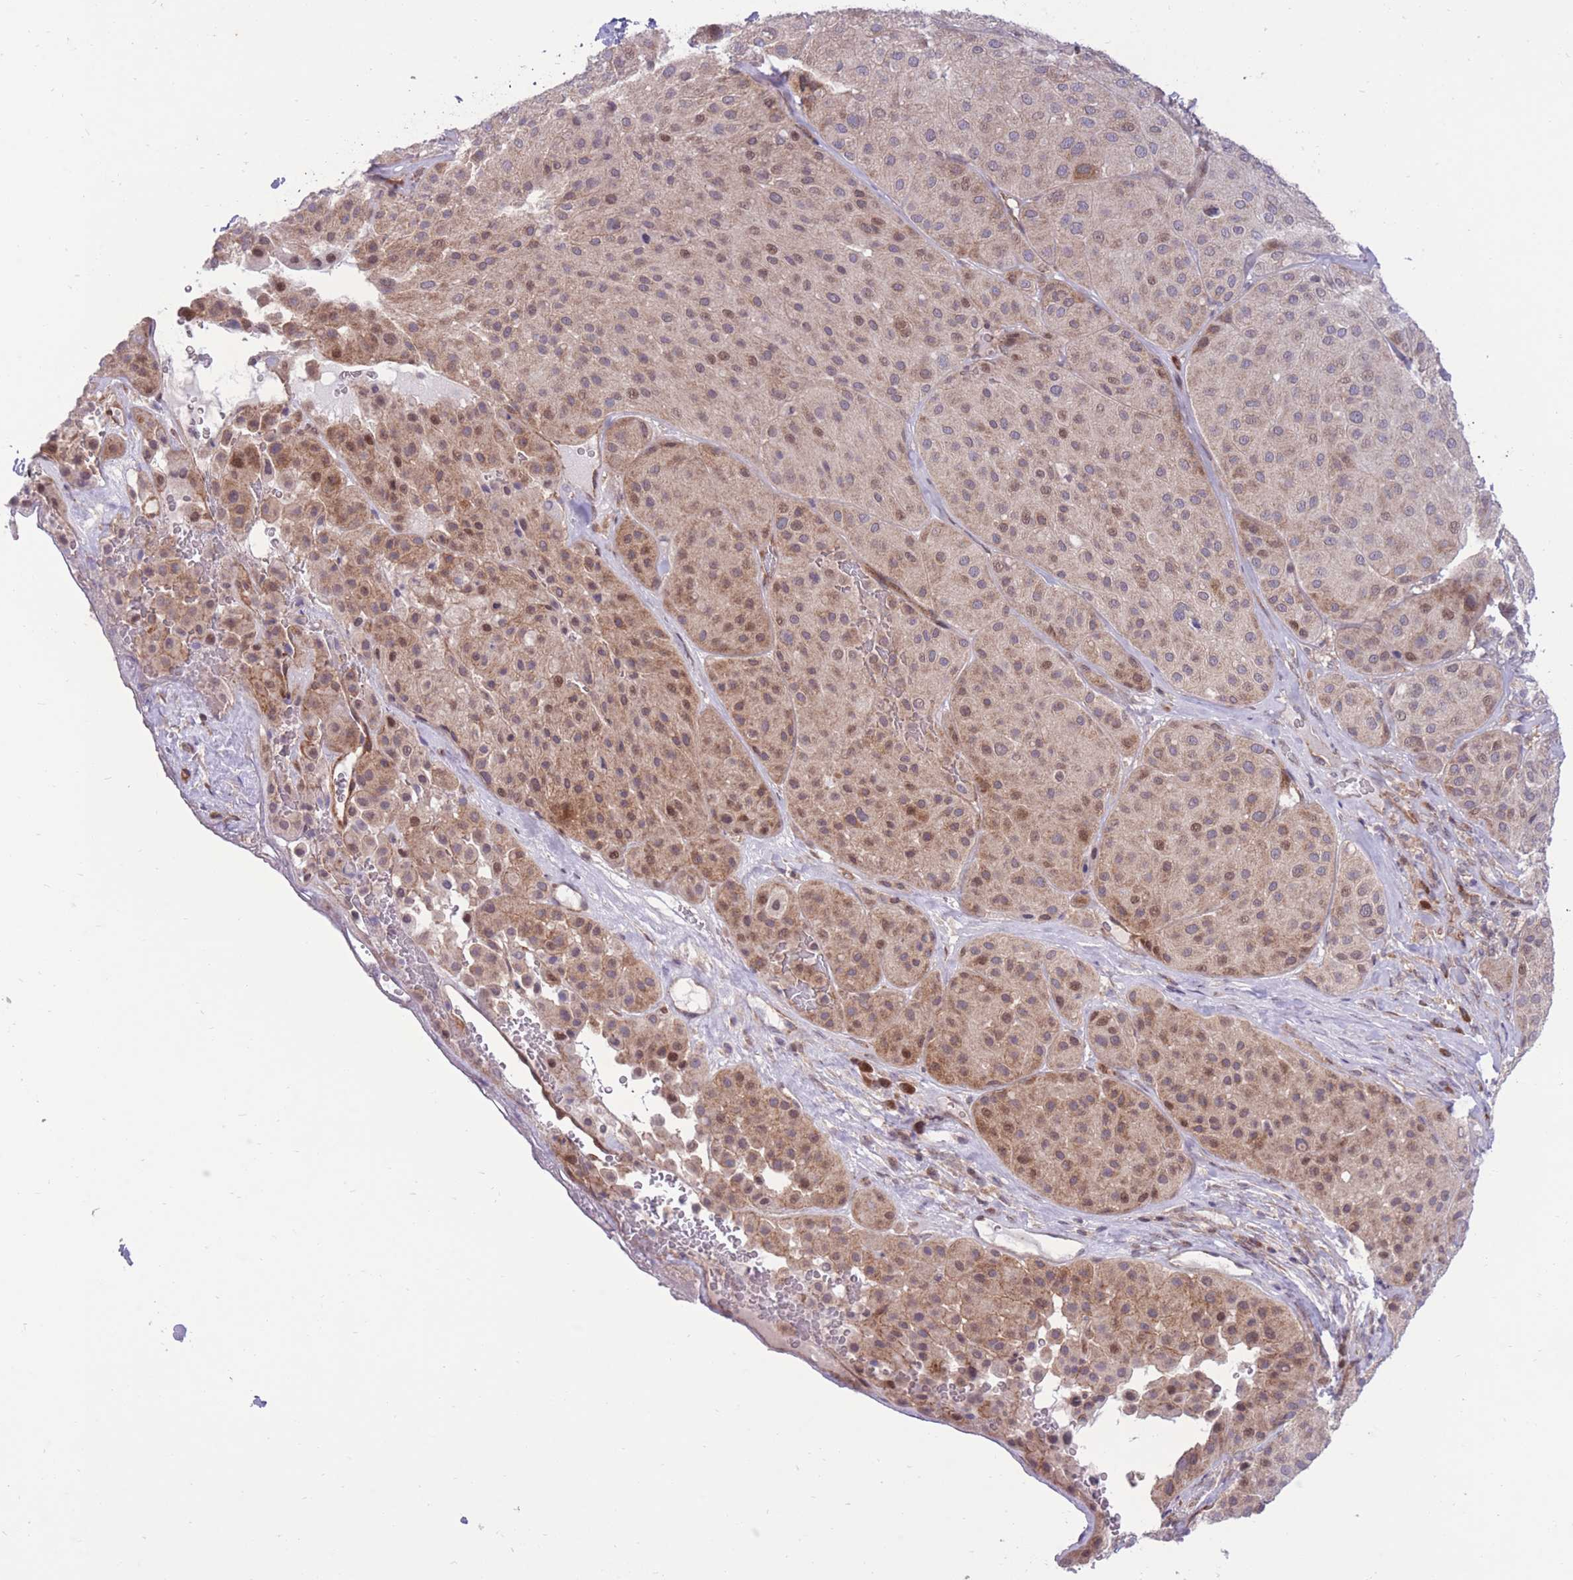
{"staining": {"intensity": "moderate", "quantity": "25%-75%", "location": "cytoplasmic/membranous,nuclear"}, "tissue": "melanoma", "cell_type": "Tumor cells", "image_type": "cancer", "snomed": [{"axis": "morphology", "description": "Malignant melanoma, Metastatic site"}, {"axis": "topography", "description": "Smooth muscle"}], "caption": "The image reveals immunohistochemical staining of melanoma. There is moderate cytoplasmic/membranous and nuclear staining is present in about 25%-75% of tumor cells. (Brightfield microscopy of DAB IHC at high magnification).", "gene": "RIC8A", "patient": {"sex": "male", "age": 41}}